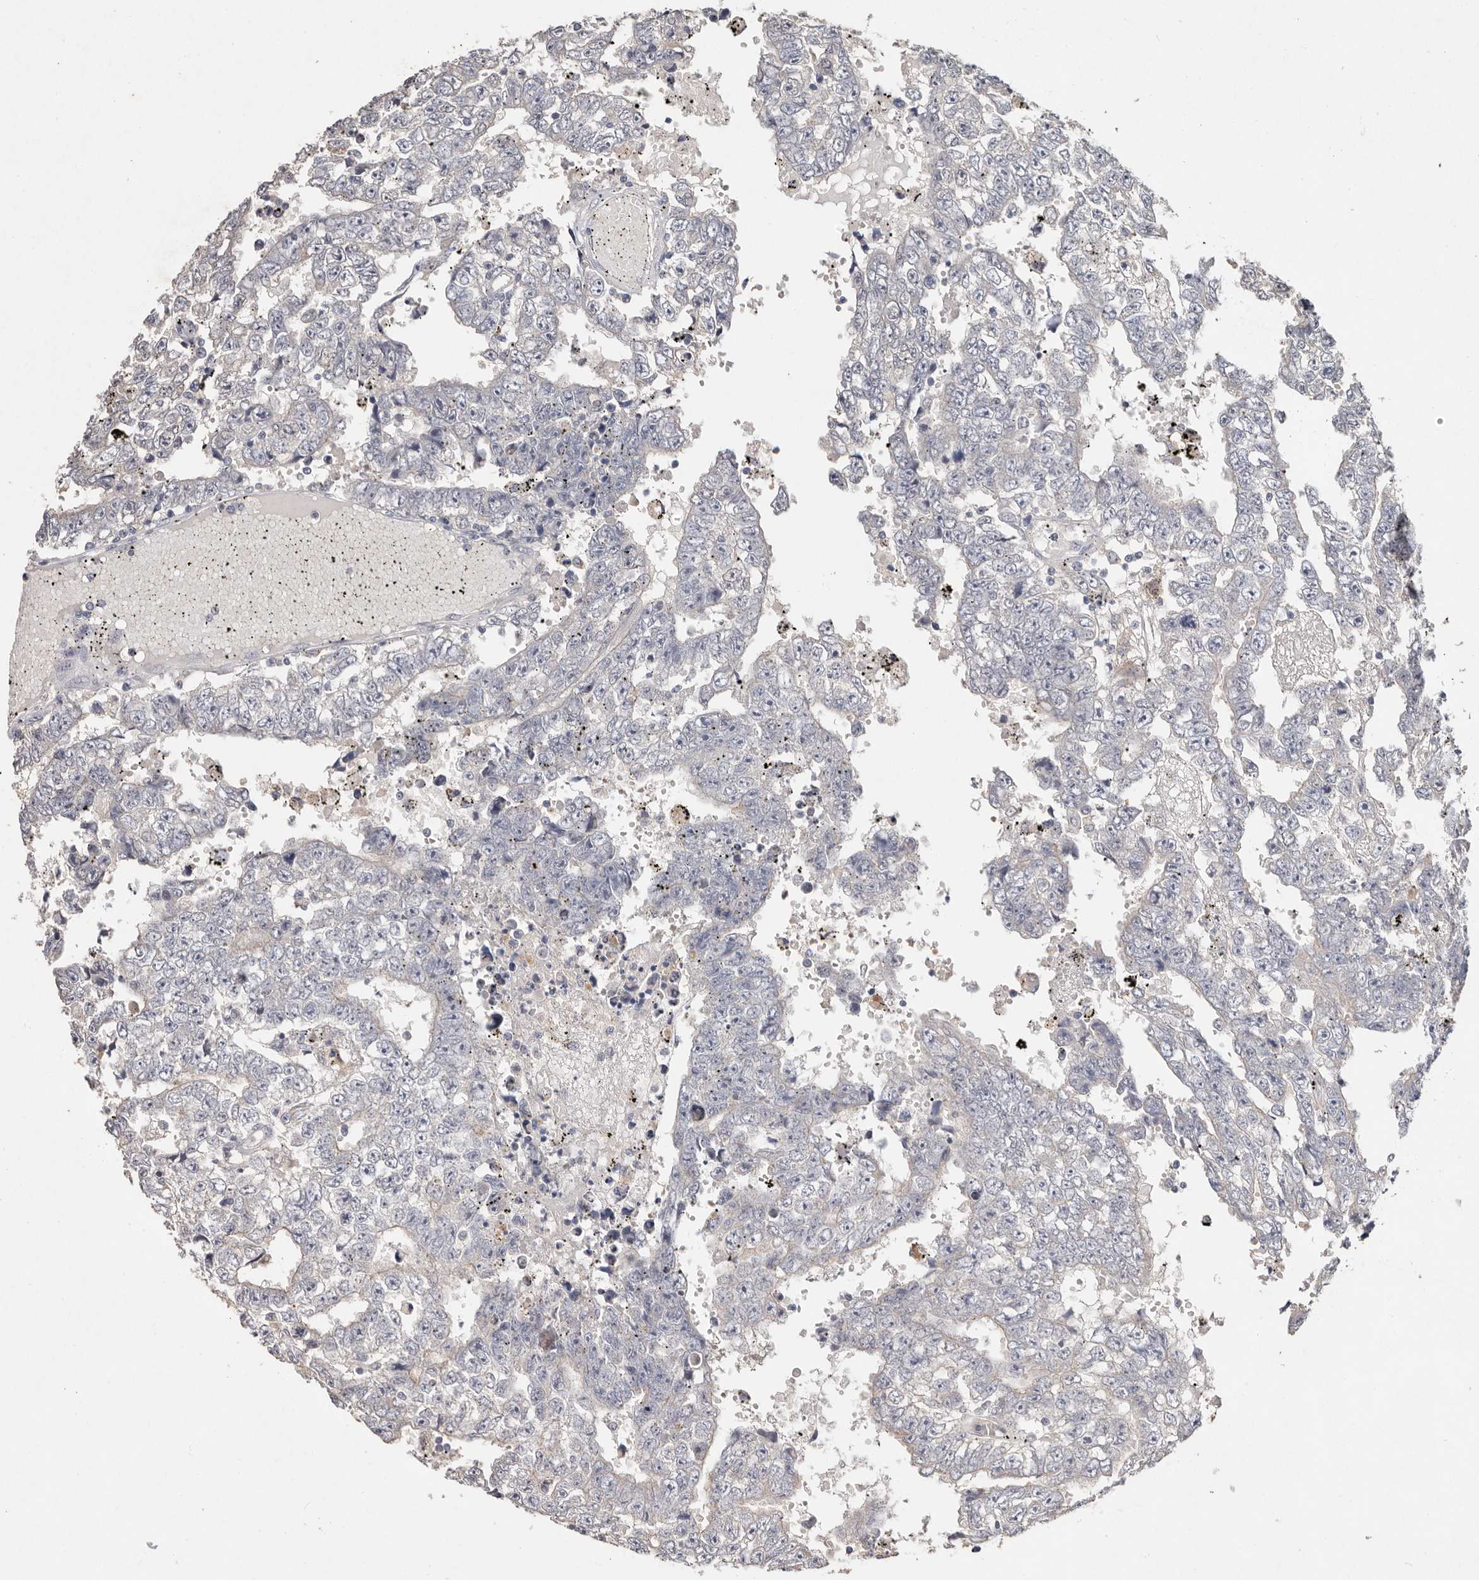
{"staining": {"intensity": "negative", "quantity": "none", "location": "none"}, "tissue": "testis cancer", "cell_type": "Tumor cells", "image_type": "cancer", "snomed": [{"axis": "morphology", "description": "Carcinoma, Embryonal, NOS"}, {"axis": "topography", "description": "Testis"}], "caption": "IHC micrograph of testis cancer (embryonal carcinoma) stained for a protein (brown), which shows no staining in tumor cells. Brightfield microscopy of IHC stained with DAB (3,3'-diaminobenzidine) (brown) and hematoxylin (blue), captured at high magnification.", "gene": "THBS3", "patient": {"sex": "male", "age": 25}}